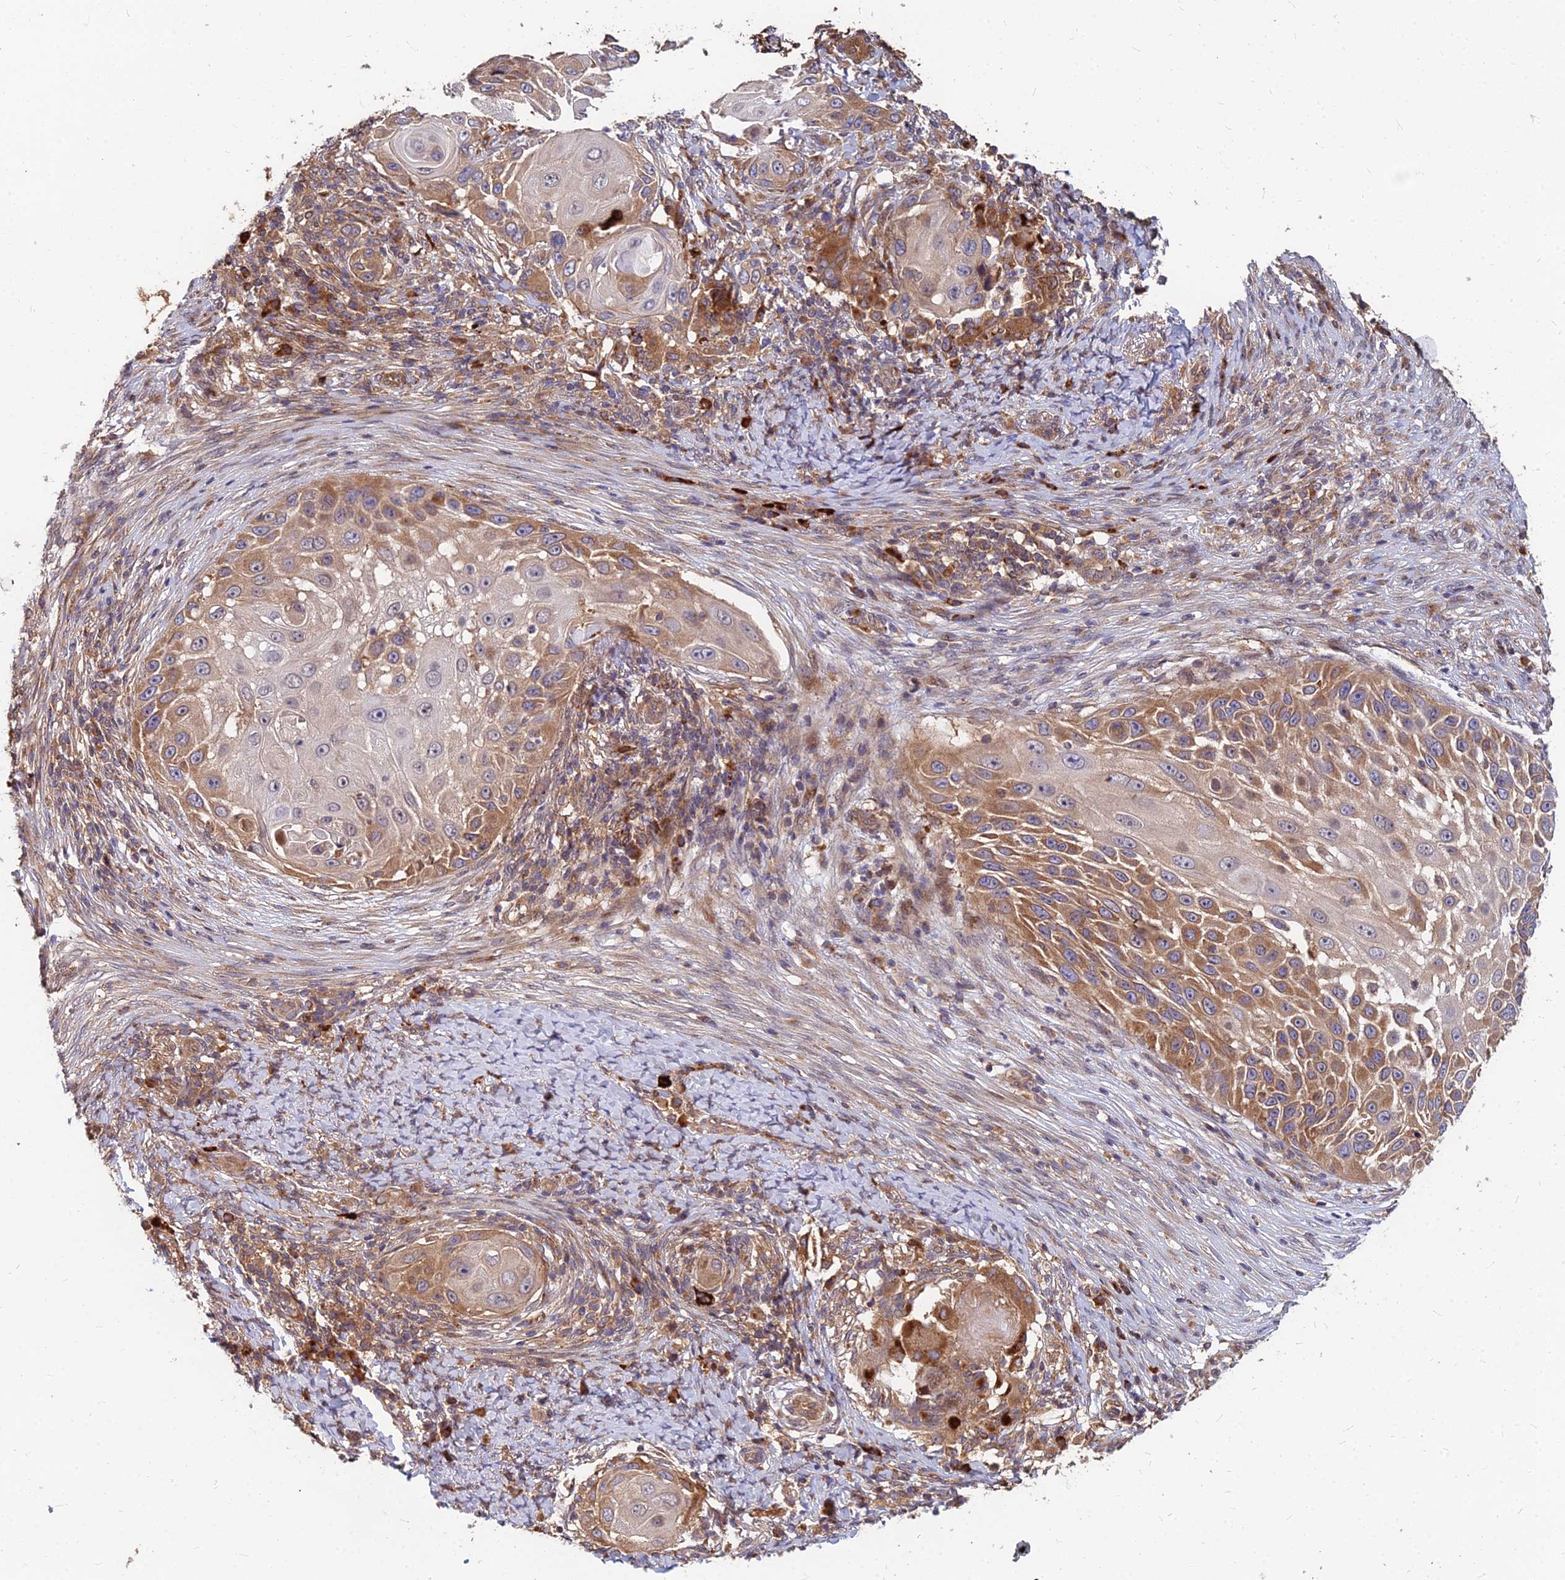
{"staining": {"intensity": "moderate", "quantity": "25%-75%", "location": "cytoplasmic/membranous"}, "tissue": "skin cancer", "cell_type": "Tumor cells", "image_type": "cancer", "snomed": [{"axis": "morphology", "description": "Squamous cell carcinoma, NOS"}, {"axis": "topography", "description": "Skin"}], "caption": "A brown stain shows moderate cytoplasmic/membranous positivity of a protein in human squamous cell carcinoma (skin) tumor cells.", "gene": "CCT6B", "patient": {"sex": "female", "age": 44}}